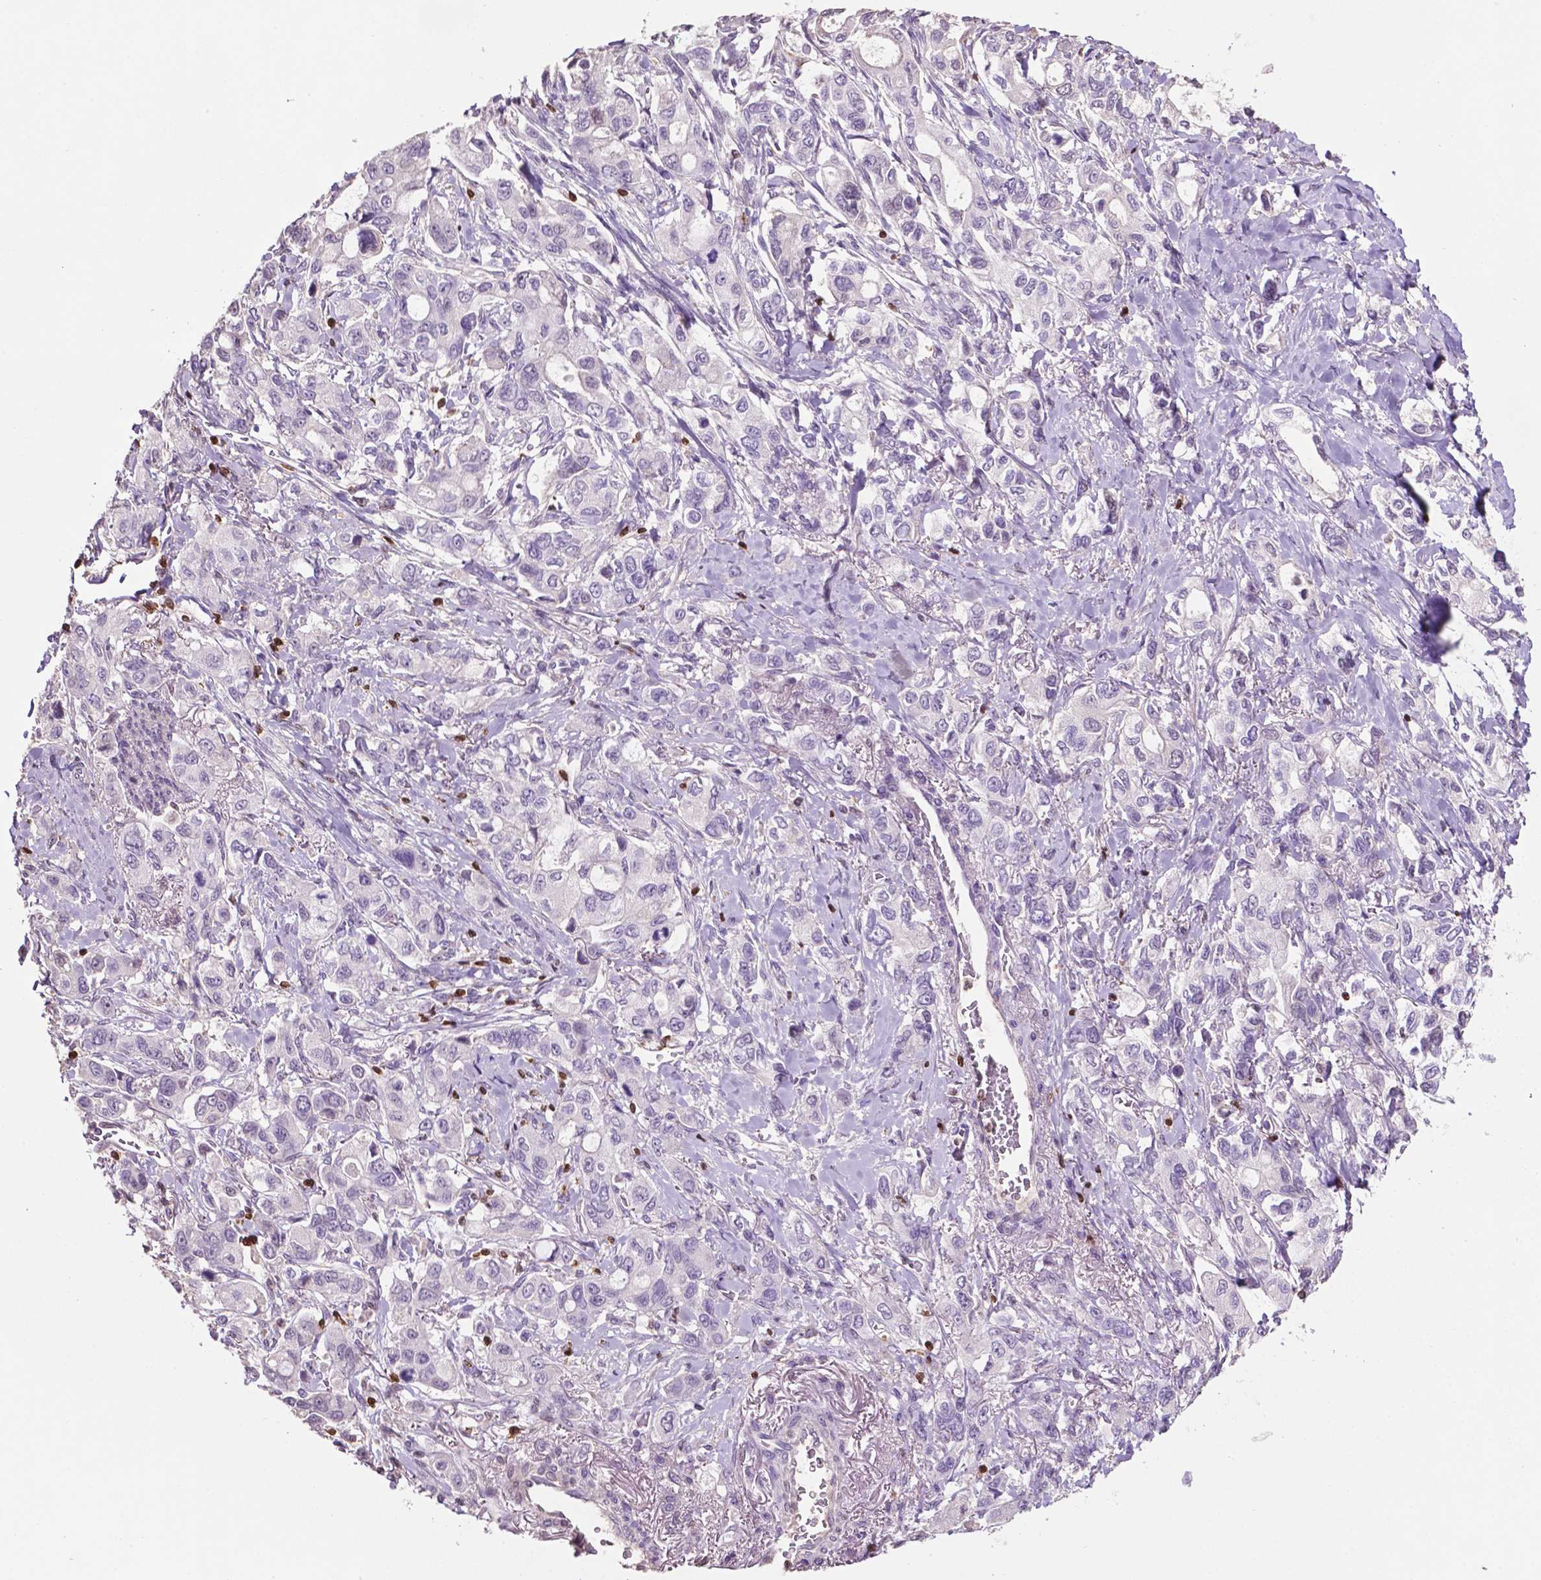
{"staining": {"intensity": "negative", "quantity": "none", "location": "none"}, "tissue": "stomach cancer", "cell_type": "Tumor cells", "image_type": "cancer", "snomed": [{"axis": "morphology", "description": "Adenocarcinoma, NOS"}, {"axis": "topography", "description": "Stomach"}], "caption": "This is an immunohistochemistry (IHC) histopathology image of stomach adenocarcinoma. There is no positivity in tumor cells.", "gene": "TBC1D10C", "patient": {"sex": "male", "age": 63}}